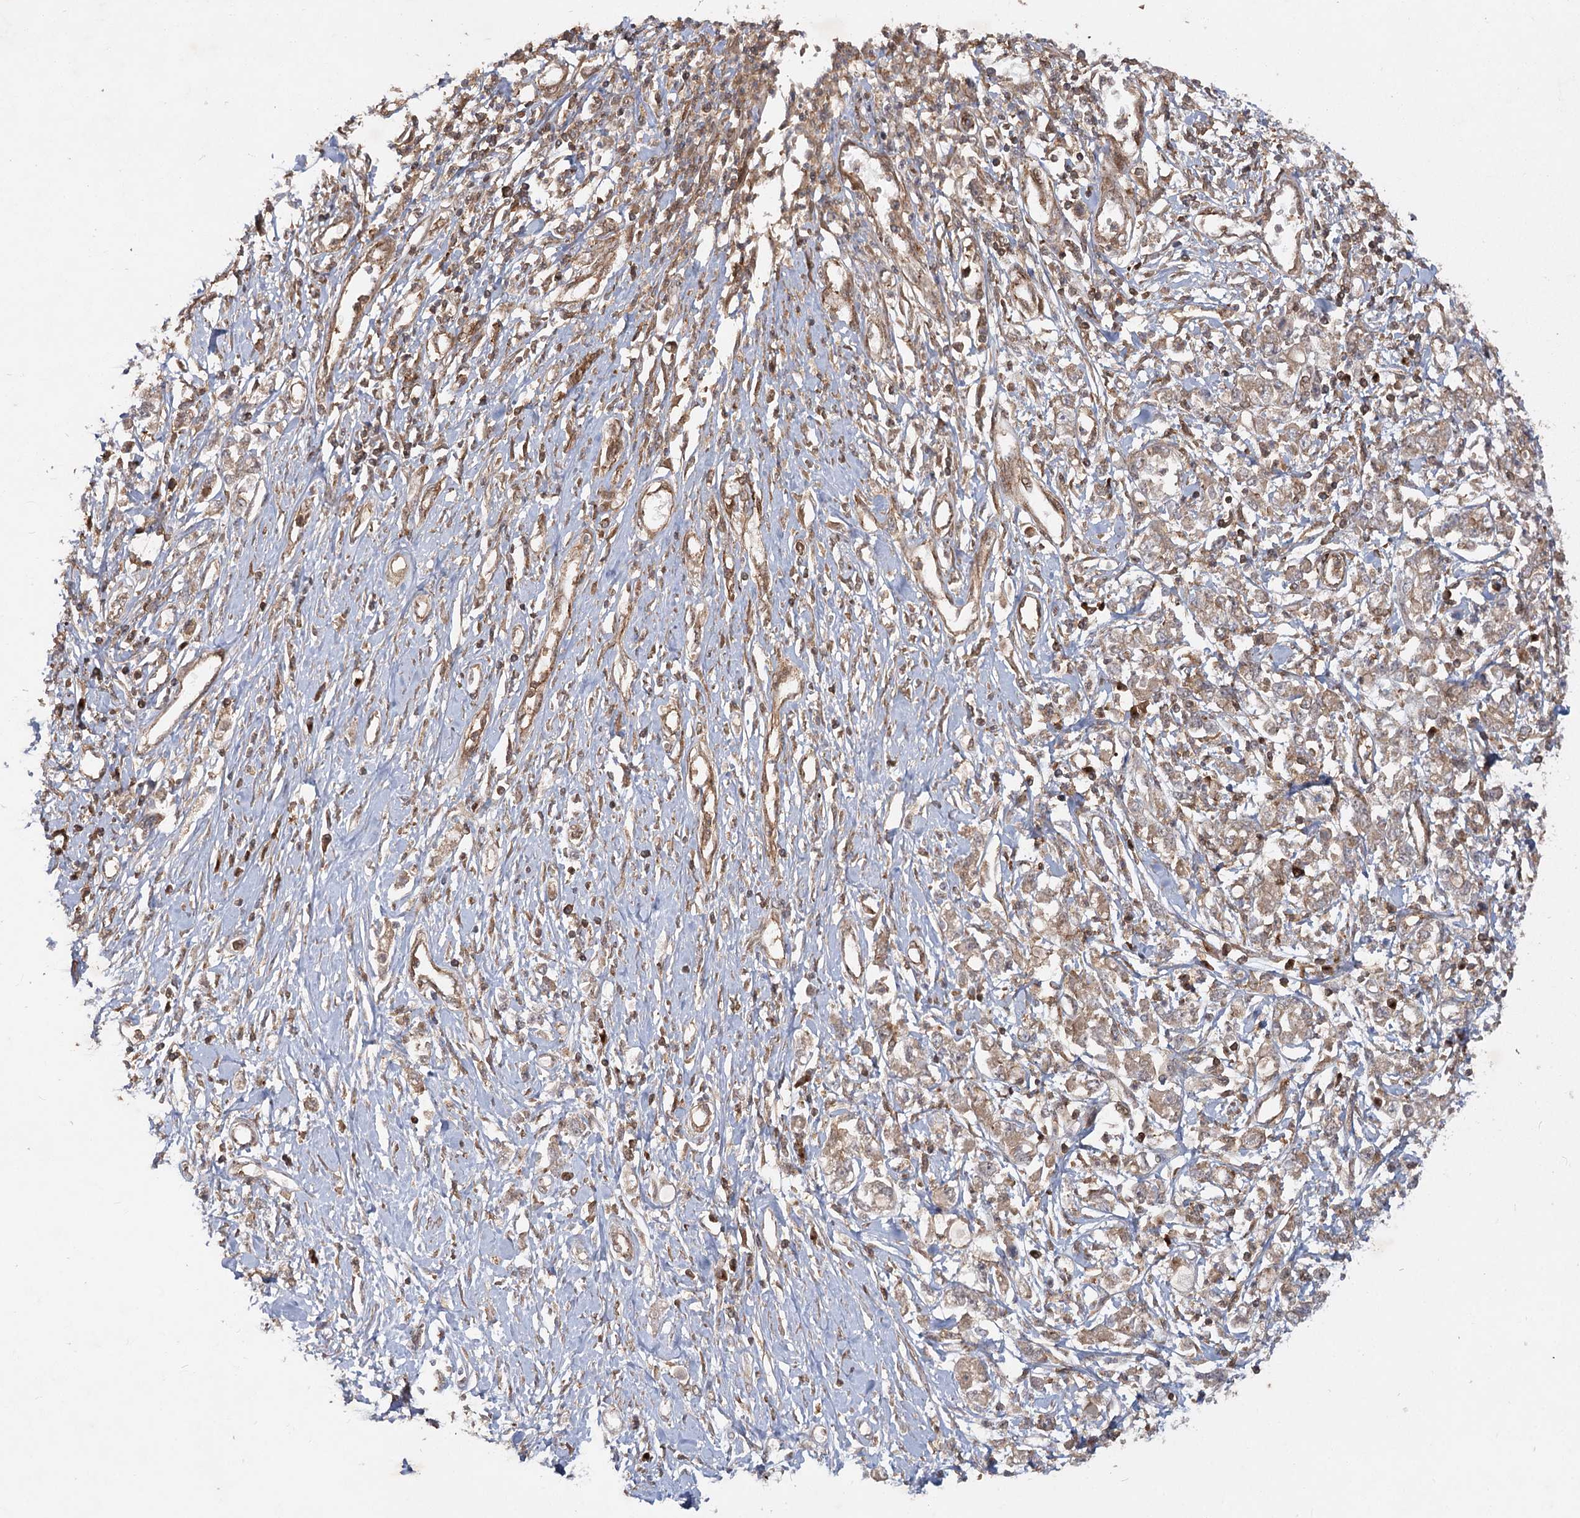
{"staining": {"intensity": "weak", "quantity": ">75%", "location": "cytoplasmic/membranous"}, "tissue": "stomach cancer", "cell_type": "Tumor cells", "image_type": "cancer", "snomed": [{"axis": "morphology", "description": "Adenocarcinoma, NOS"}, {"axis": "topography", "description": "Stomach"}], "caption": "Immunohistochemical staining of adenocarcinoma (stomach) demonstrates low levels of weak cytoplasmic/membranous staining in about >75% of tumor cells.", "gene": "MDFIC", "patient": {"sex": "female", "age": 76}}